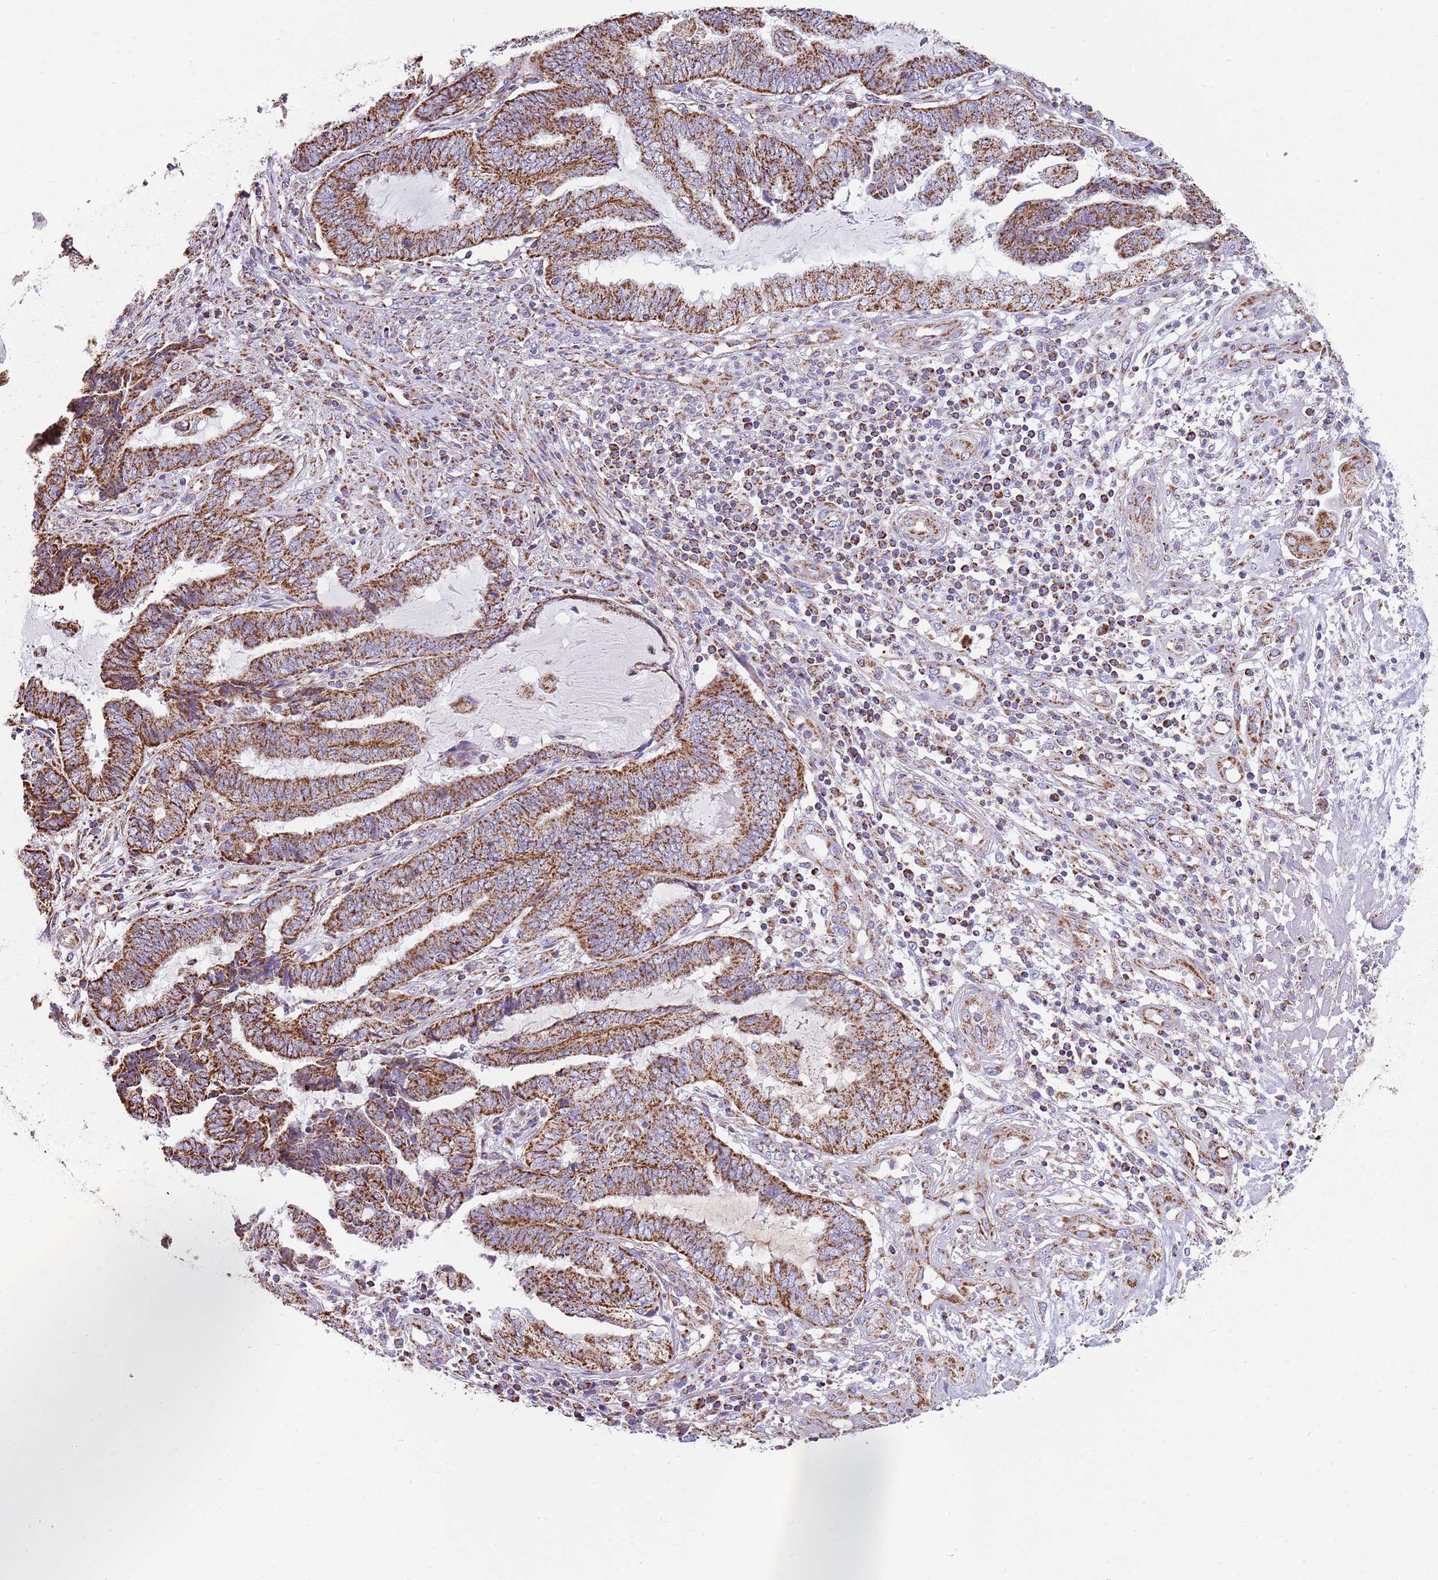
{"staining": {"intensity": "strong", "quantity": ">75%", "location": "cytoplasmic/membranous"}, "tissue": "endometrial cancer", "cell_type": "Tumor cells", "image_type": "cancer", "snomed": [{"axis": "morphology", "description": "Adenocarcinoma, NOS"}, {"axis": "topography", "description": "Uterus"}, {"axis": "topography", "description": "Endometrium"}], "caption": "DAB immunohistochemical staining of human endometrial cancer (adenocarcinoma) reveals strong cytoplasmic/membranous protein staining in about >75% of tumor cells.", "gene": "TTLL1", "patient": {"sex": "female", "age": 70}}